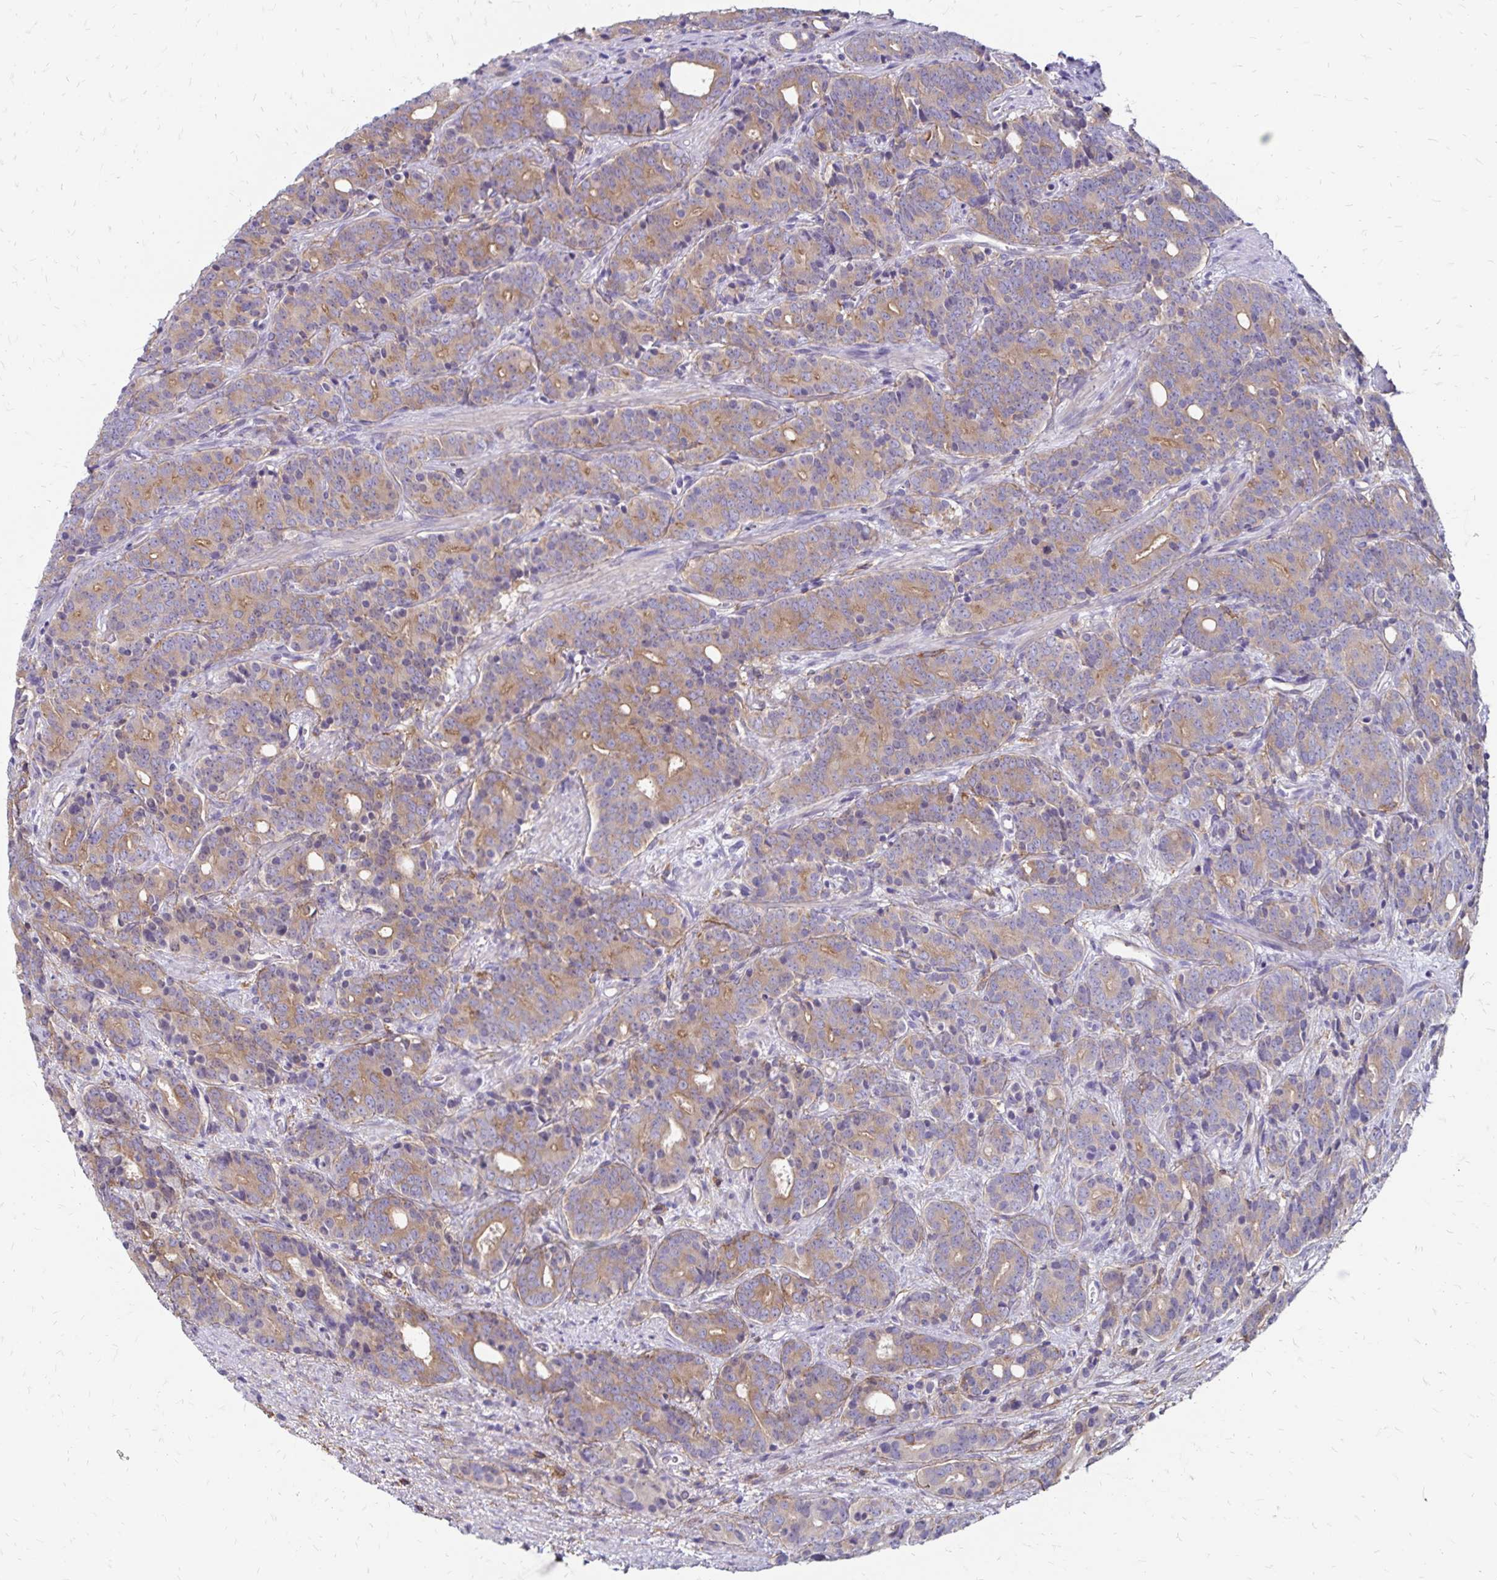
{"staining": {"intensity": "weak", "quantity": "25%-75%", "location": "cytoplasmic/membranous"}, "tissue": "prostate cancer", "cell_type": "Tumor cells", "image_type": "cancer", "snomed": [{"axis": "morphology", "description": "Adenocarcinoma, High grade"}, {"axis": "topography", "description": "Prostate"}], "caption": "Protein staining of adenocarcinoma (high-grade) (prostate) tissue exhibits weak cytoplasmic/membranous staining in approximately 25%-75% of tumor cells.", "gene": "TNS3", "patient": {"sex": "male", "age": 84}}